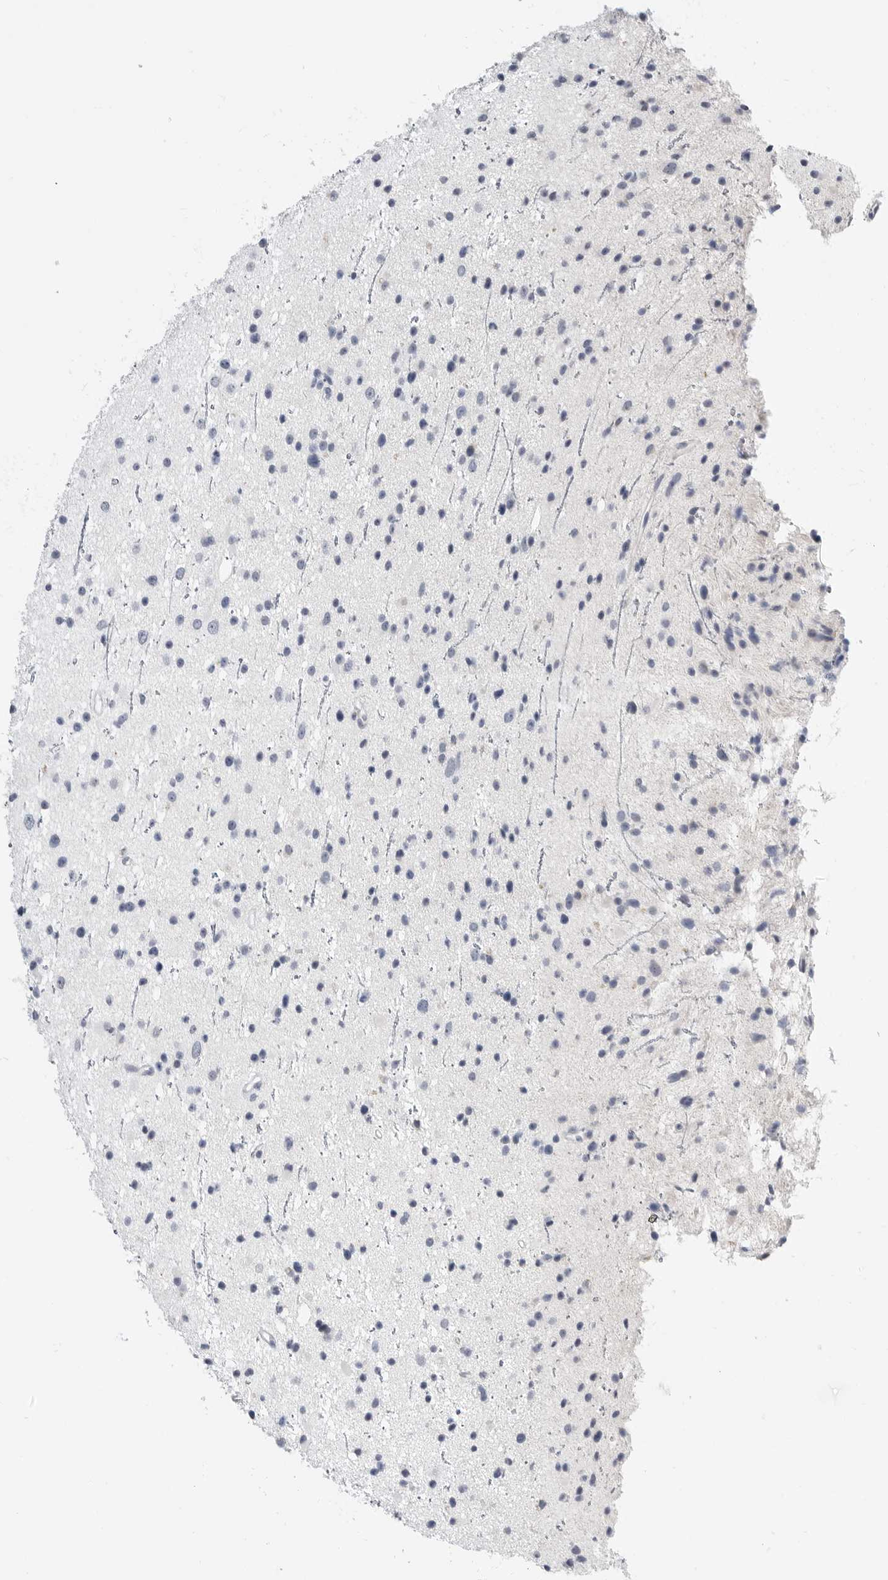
{"staining": {"intensity": "negative", "quantity": "none", "location": "none"}, "tissue": "glioma", "cell_type": "Tumor cells", "image_type": "cancer", "snomed": [{"axis": "morphology", "description": "Glioma, malignant, Low grade"}, {"axis": "topography", "description": "Cerebral cortex"}], "caption": "Tumor cells show no significant expression in malignant glioma (low-grade). The staining was performed using DAB to visualize the protein expression in brown, while the nuclei were stained in blue with hematoxylin (Magnification: 20x).", "gene": "PLN", "patient": {"sex": "female", "age": 39}}